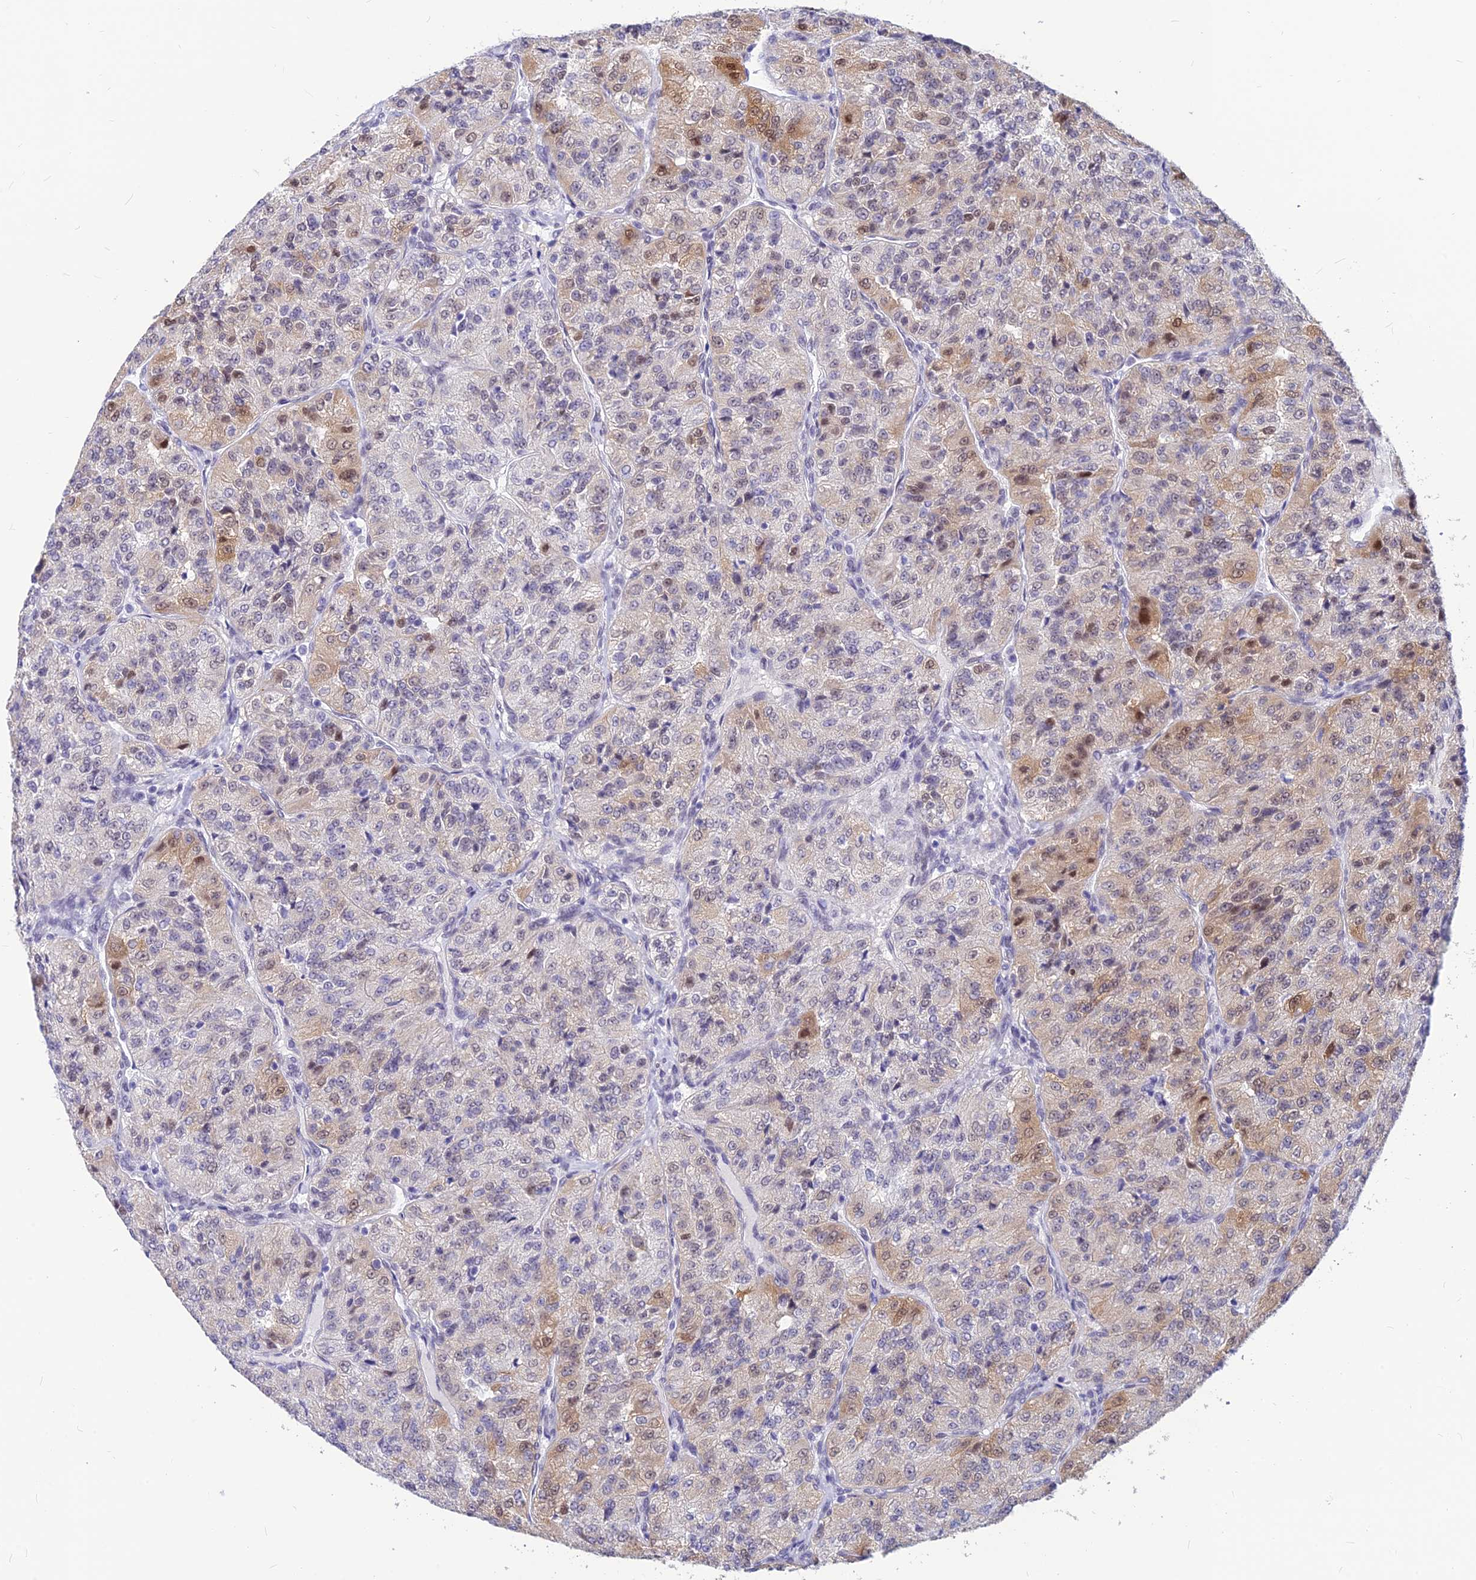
{"staining": {"intensity": "moderate", "quantity": "<25%", "location": "cytoplasmic/membranous,nuclear"}, "tissue": "renal cancer", "cell_type": "Tumor cells", "image_type": "cancer", "snomed": [{"axis": "morphology", "description": "Adenocarcinoma, NOS"}, {"axis": "topography", "description": "Kidney"}], "caption": "Immunohistochemistry staining of renal cancer, which shows low levels of moderate cytoplasmic/membranous and nuclear positivity in approximately <25% of tumor cells indicating moderate cytoplasmic/membranous and nuclear protein positivity. The staining was performed using DAB (brown) for protein detection and nuclei were counterstained in hematoxylin (blue).", "gene": "KCTD13", "patient": {"sex": "female", "age": 63}}